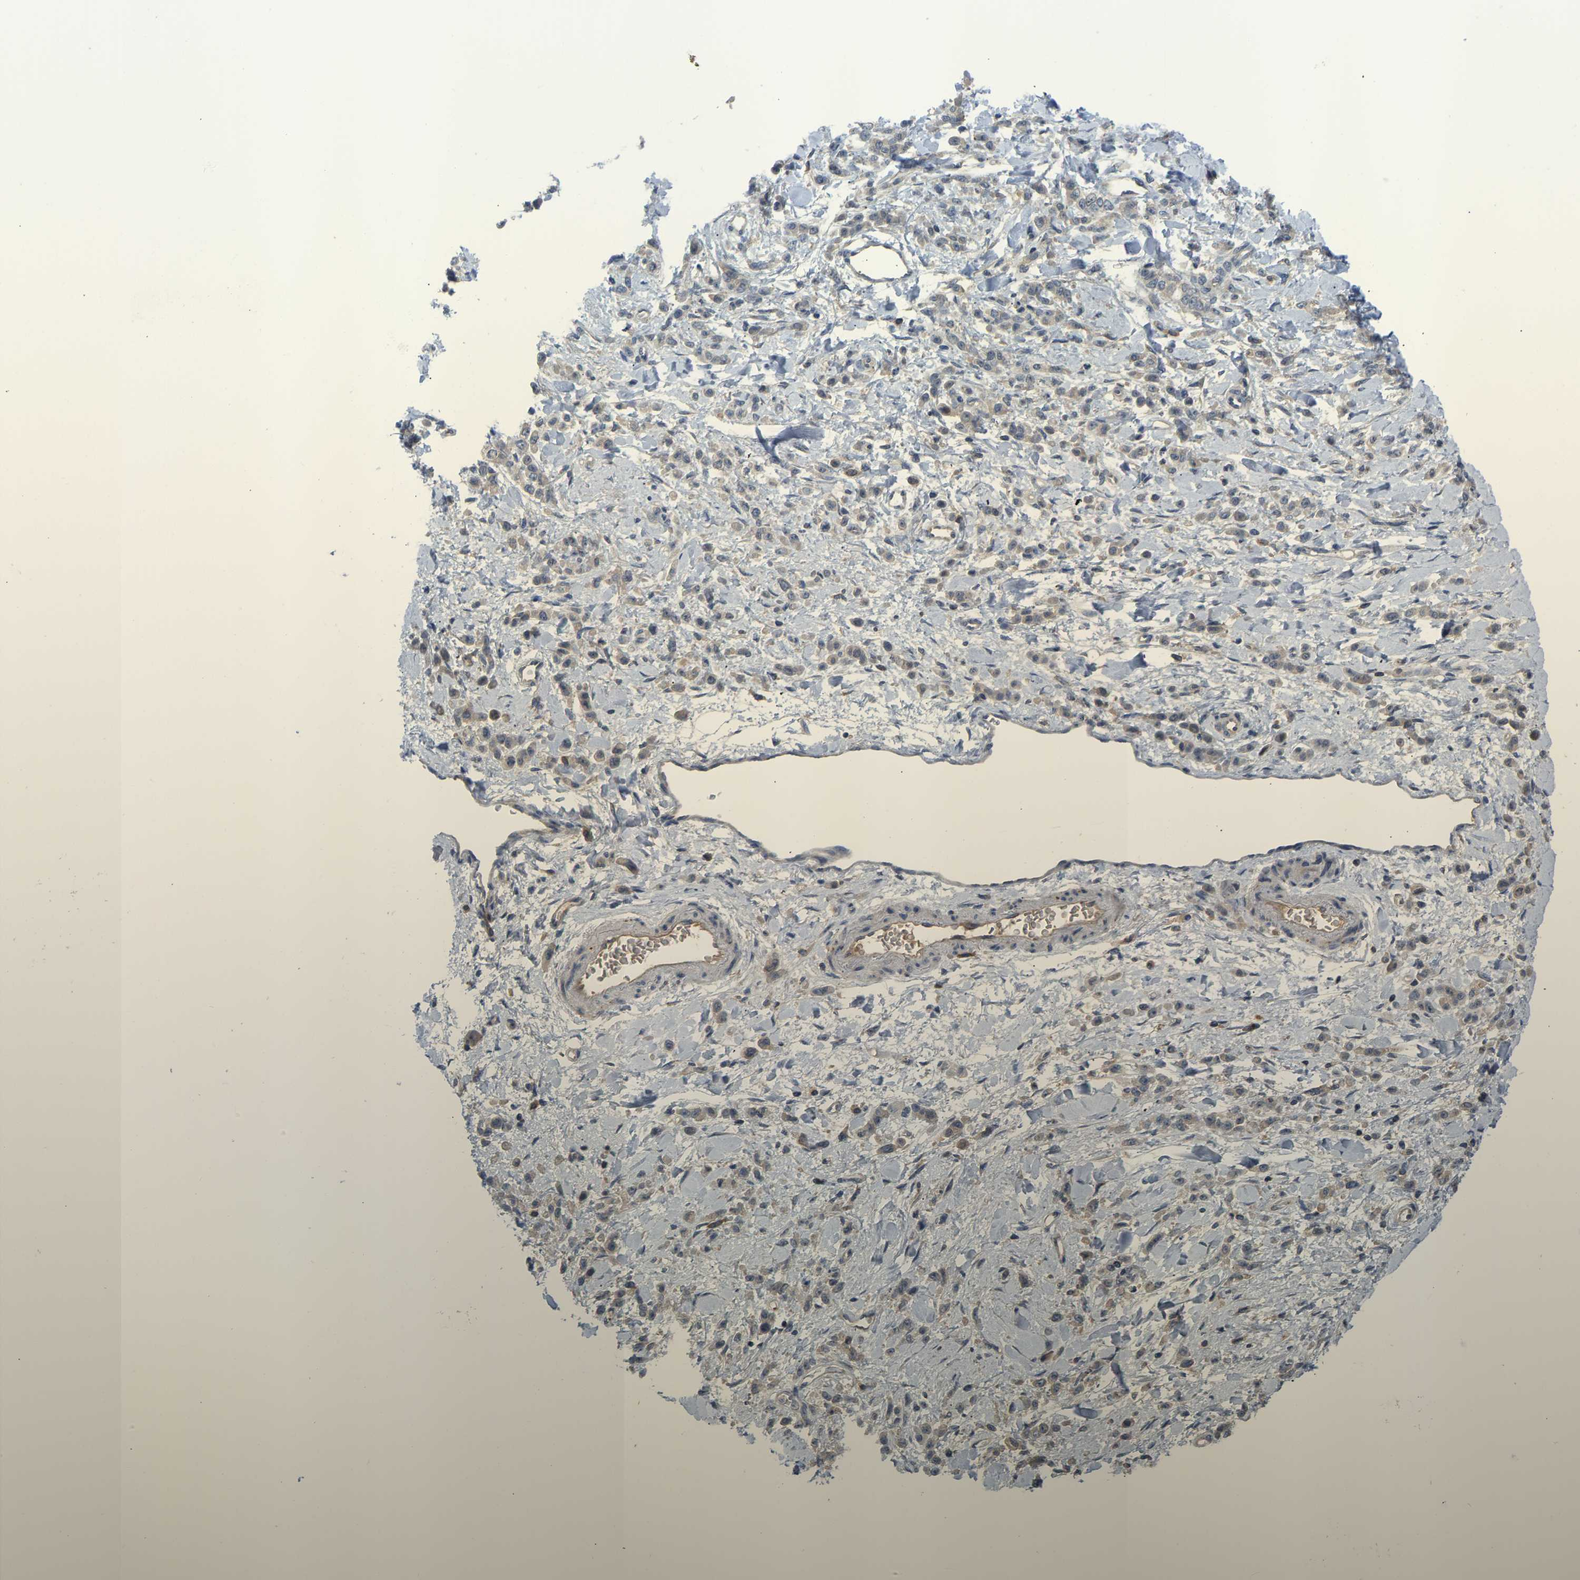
{"staining": {"intensity": "negative", "quantity": "none", "location": "none"}, "tissue": "stomach cancer", "cell_type": "Tumor cells", "image_type": "cancer", "snomed": [{"axis": "morphology", "description": "Normal tissue, NOS"}, {"axis": "morphology", "description": "Adenocarcinoma, NOS"}, {"axis": "topography", "description": "Stomach"}], "caption": "IHC histopathology image of stomach cancer (adenocarcinoma) stained for a protein (brown), which exhibits no expression in tumor cells. (Brightfield microscopy of DAB (3,3'-diaminobenzidine) immunohistochemistry at high magnification).", "gene": "ZNF251", "patient": {"sex": "male", "age": 82}}